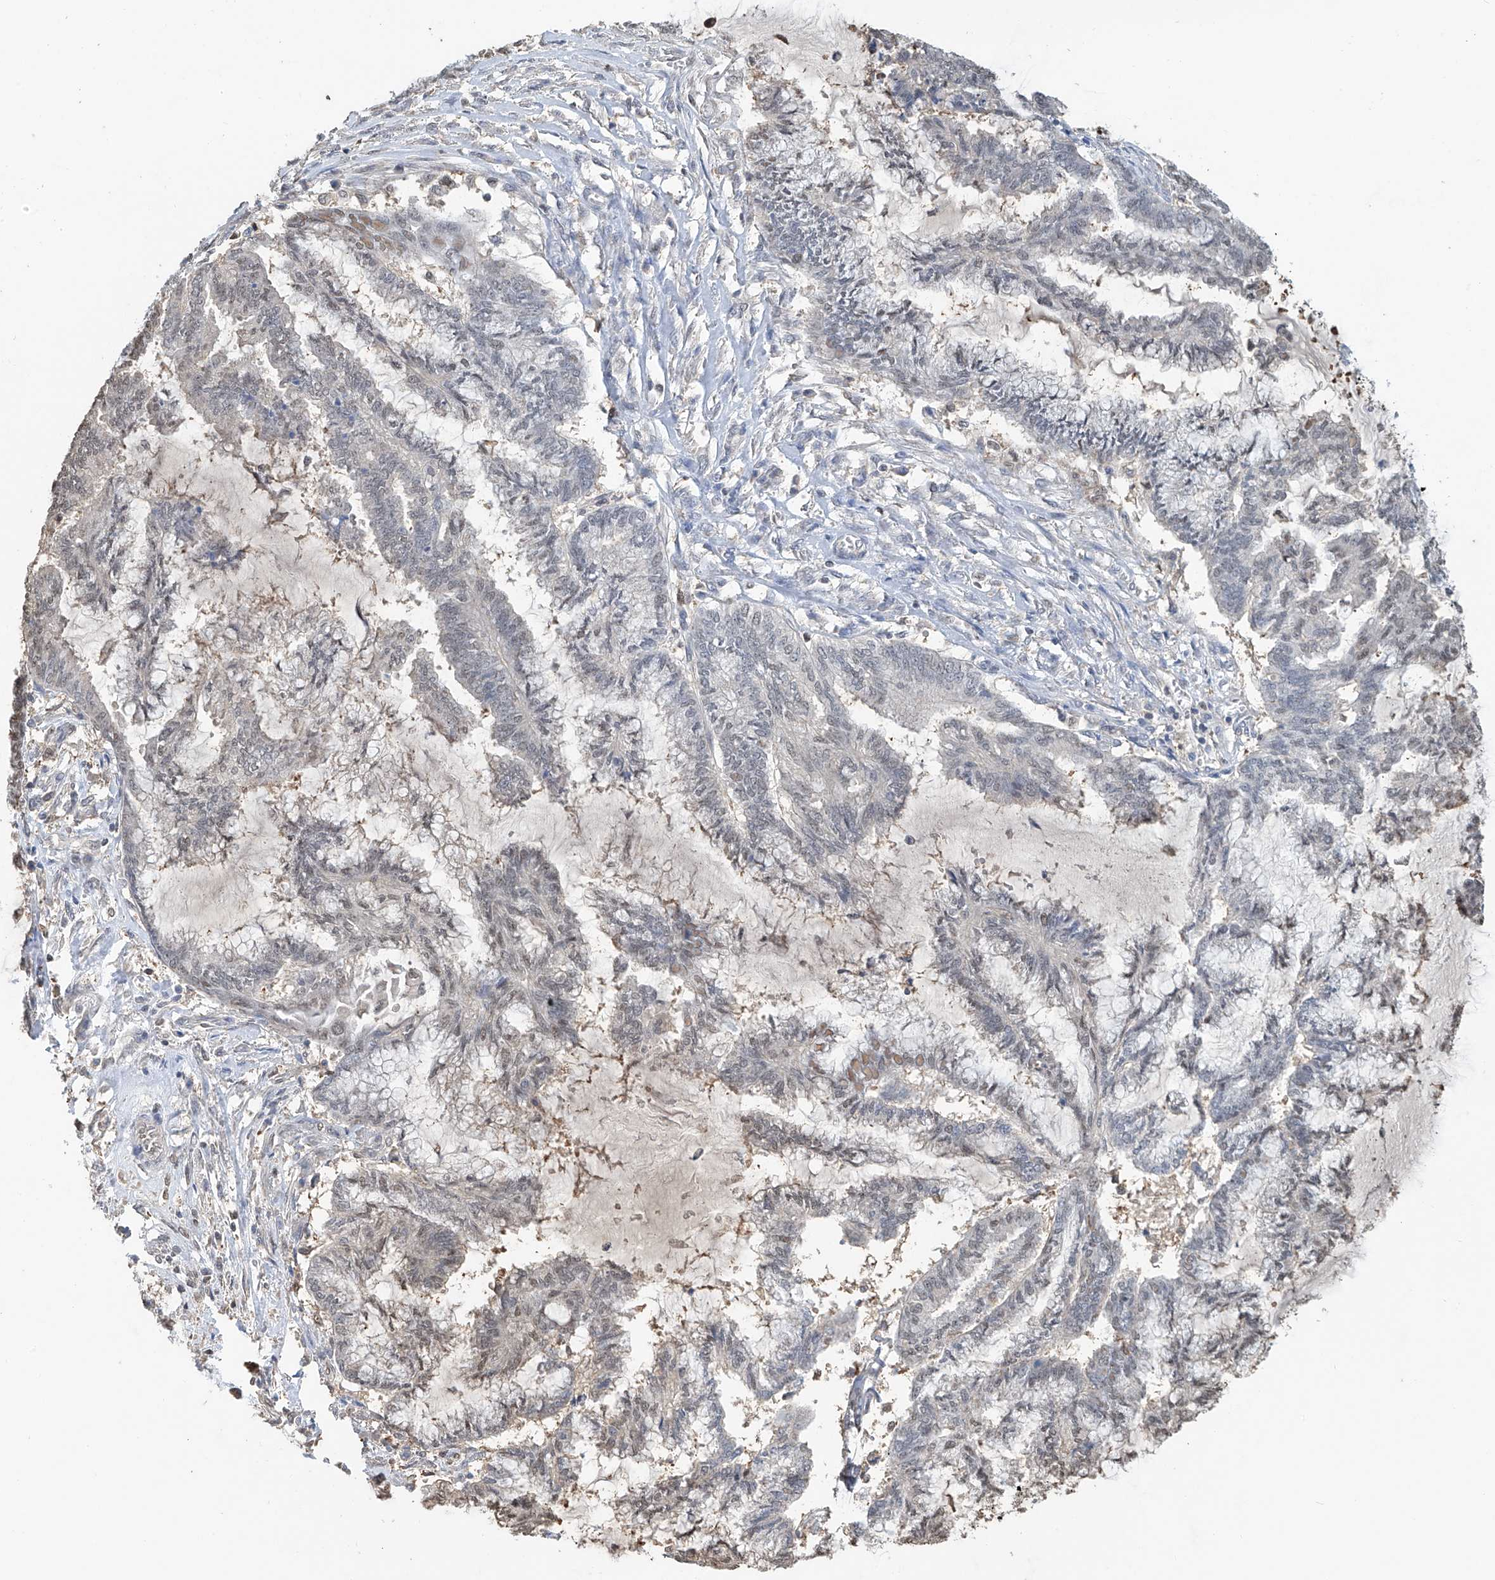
{"staining": {"intensity": "negative", "quantity": "none", "location": "none"}, "tissue": "endometrial cancer", "cell_type": "Tumor cells", "image_type": "cancer", "snomed": [{"axis": "morphology", "description": "Adenocarcinoma, NOS"}, {"axis": "topography", "description": "Endometrium"}], "caption": "Image shows no significant protein positivity in tumor cells of endometrial cancer.", "gene": "PMM1", "patient": {"sex": "female", "age": 86}}